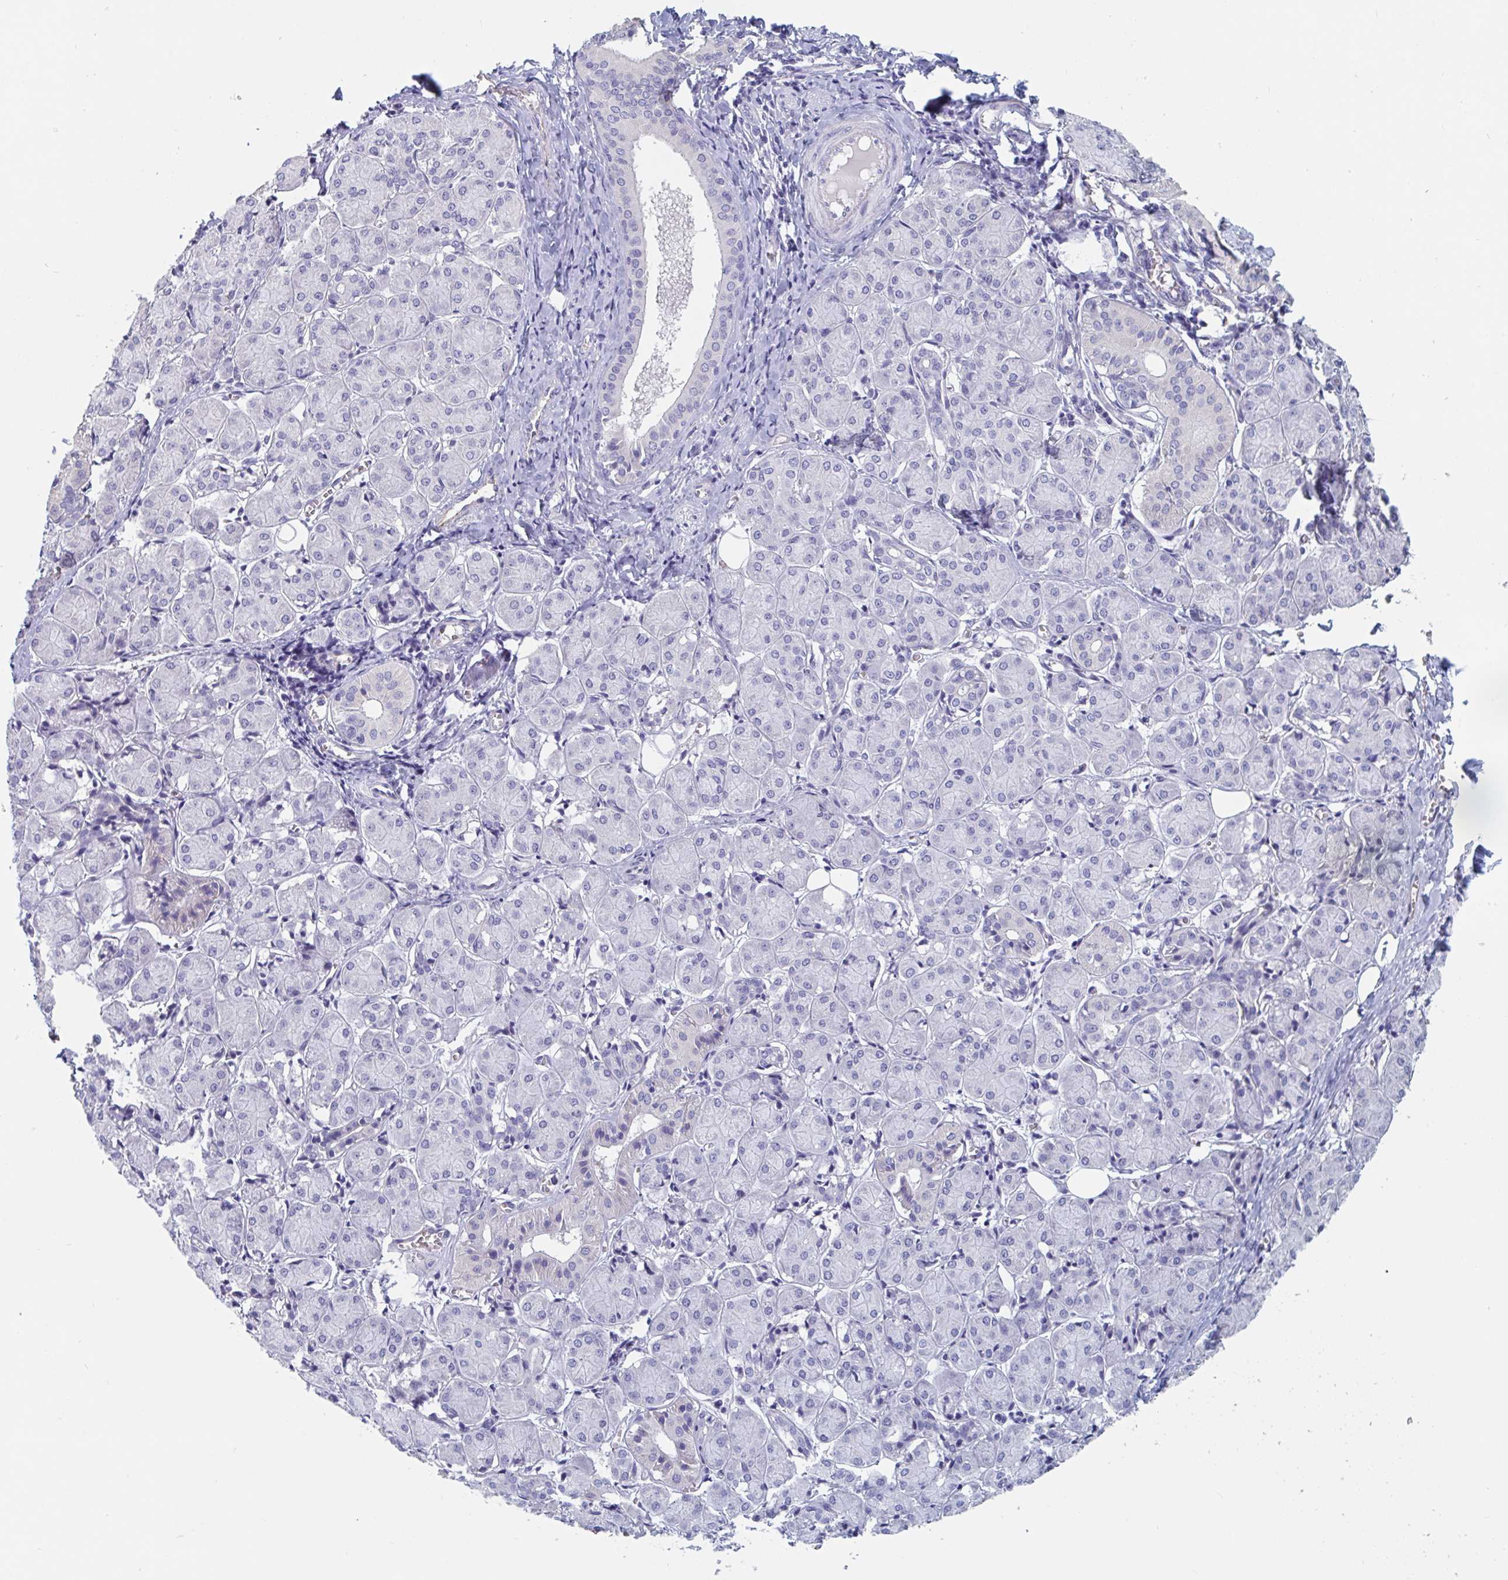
{"staining": {"intensity": "negative", "quantity": "none", "location": "none"}, "tissue": "salivary gland", "cell_type": "Glandular cells", "image_type": "normal", "snomed": [{"axis": "morphology", "description": "Normal tissue, NOS"}, {"axis": "morphology", "description": "Inflammation, NOS"}, {"axis": "topography", "description": "Lymph node"}, {"axis": "topography", "description": "Salivary gland"}], "caption": "Immunohistochemistry (IHC) of unremarkable salivary gland displays no staining in glandular cells. The staining was performed using DAB (3,3'-diaminobenzidine) to visualize the protein expression in brown, while the nuclei were stained in blue with hematoxylin (Magnification: 20x).", "gene": "ABHD16A", "patient": {"sex": "male", "age": 3}}